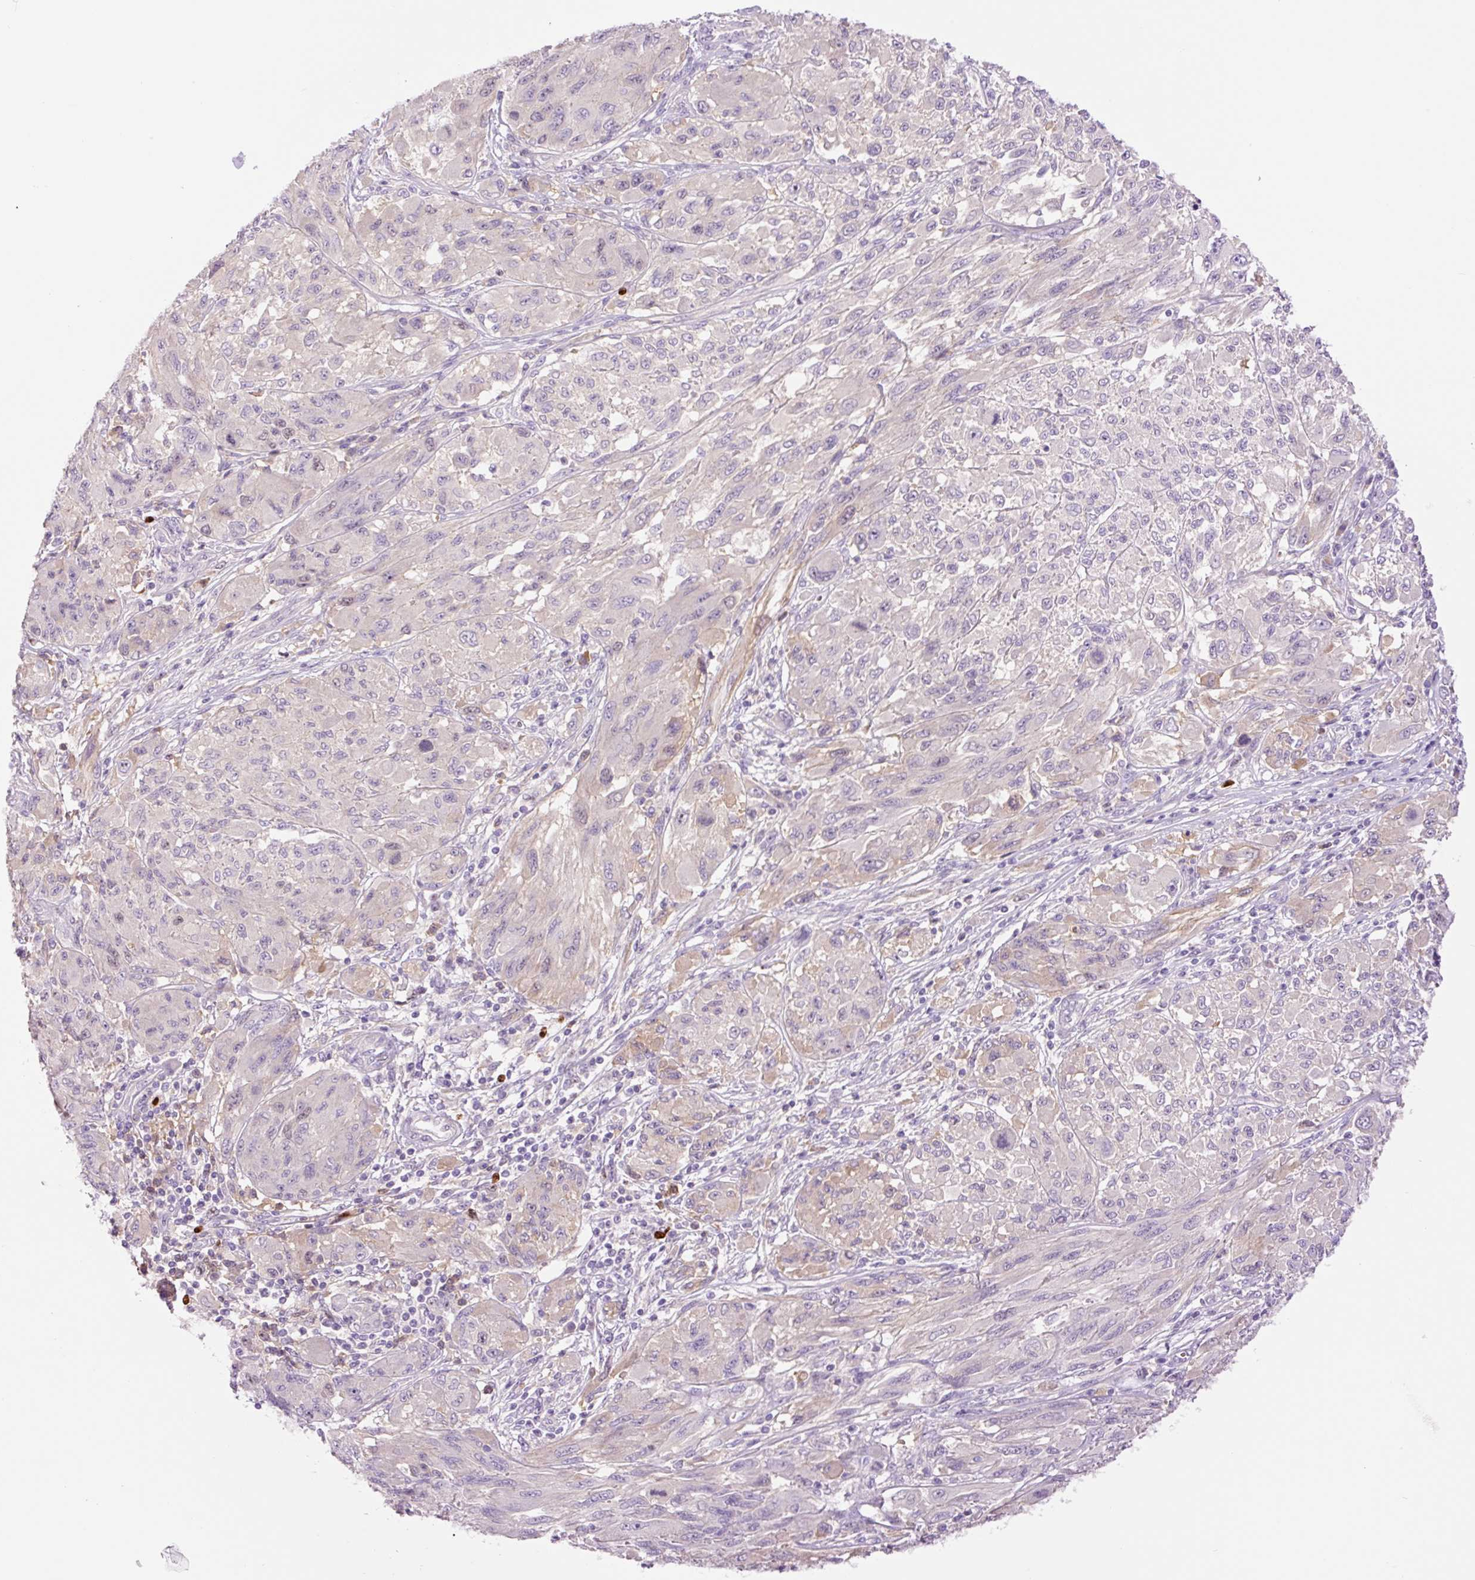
{"staining": {"intensity": "negative", "quantity": "none", "location": "none"}, "tissue": "melanoma", "cell_type": "Tumor cells", "image_type": "cancer", "snomed": [{"axis": "morphology", "description": "Malignant melanoma, NOS"}, {"axis": "topography", "description": "Skin"}], "caption": "The immunohistochemistry histopathology image has no significant staining in tumor cells of melanoma tissue.", "gene": "DPPA4", "patient": {"sex": "female", "age": 91}}